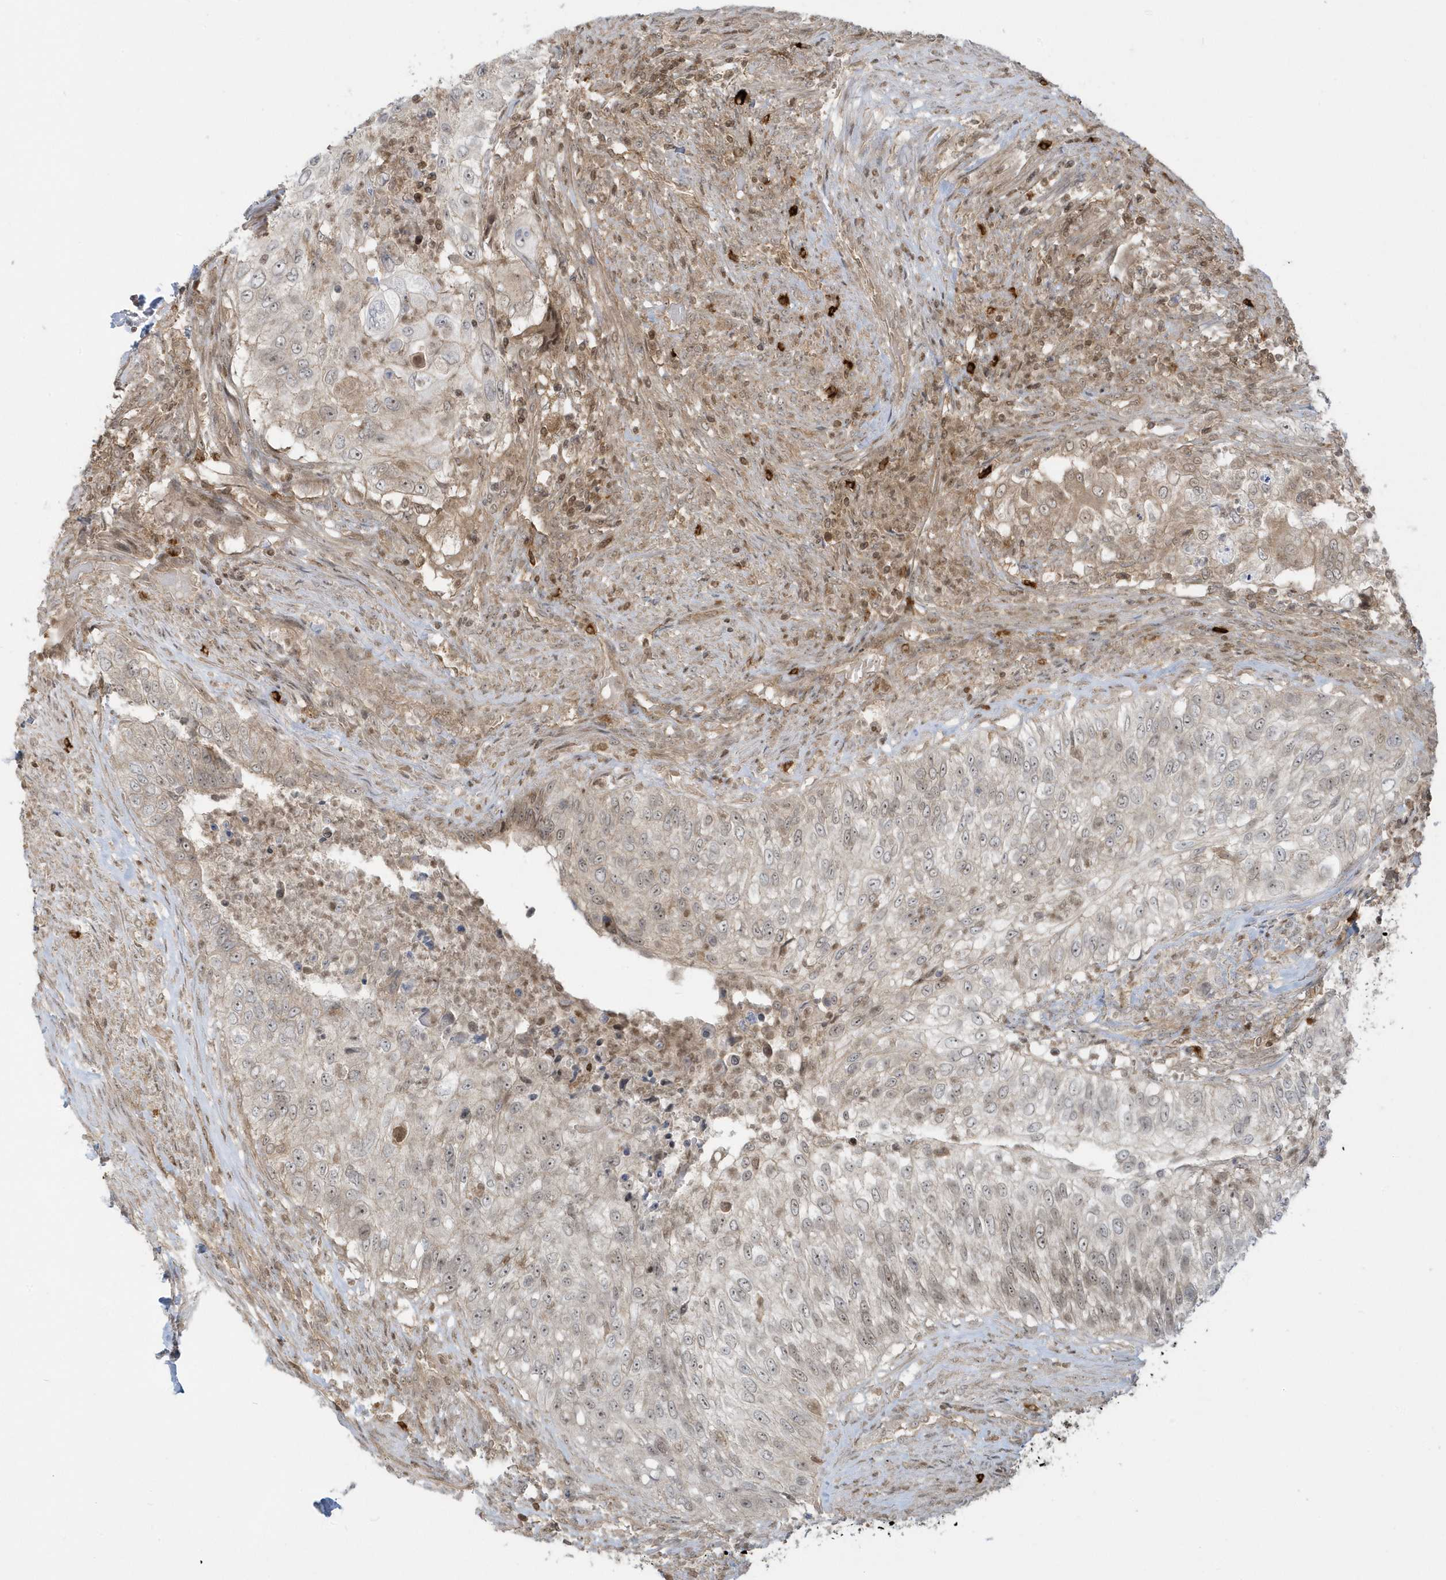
{"staining": {"intensity": "moderate", "quantity": "<25%", "location": "nuclear"}, "tissue": "urothelial cancer", "cell_type": "Tumor cells", "image_type": "cancer", "snomed": [{"axis": "morphology", "description": "Urothelial carcinoma, High grade"}, {"axis": "topography", "description": "Urinary bladder"}], "caption": "IHC image of urothelial cancer stained for a protein (brown), which displays low levels of moderate nuclear positivity in about <25% of tumor cells.", "gene": "PPP1R7", "patient": {"sex": "female", "age": 60}}